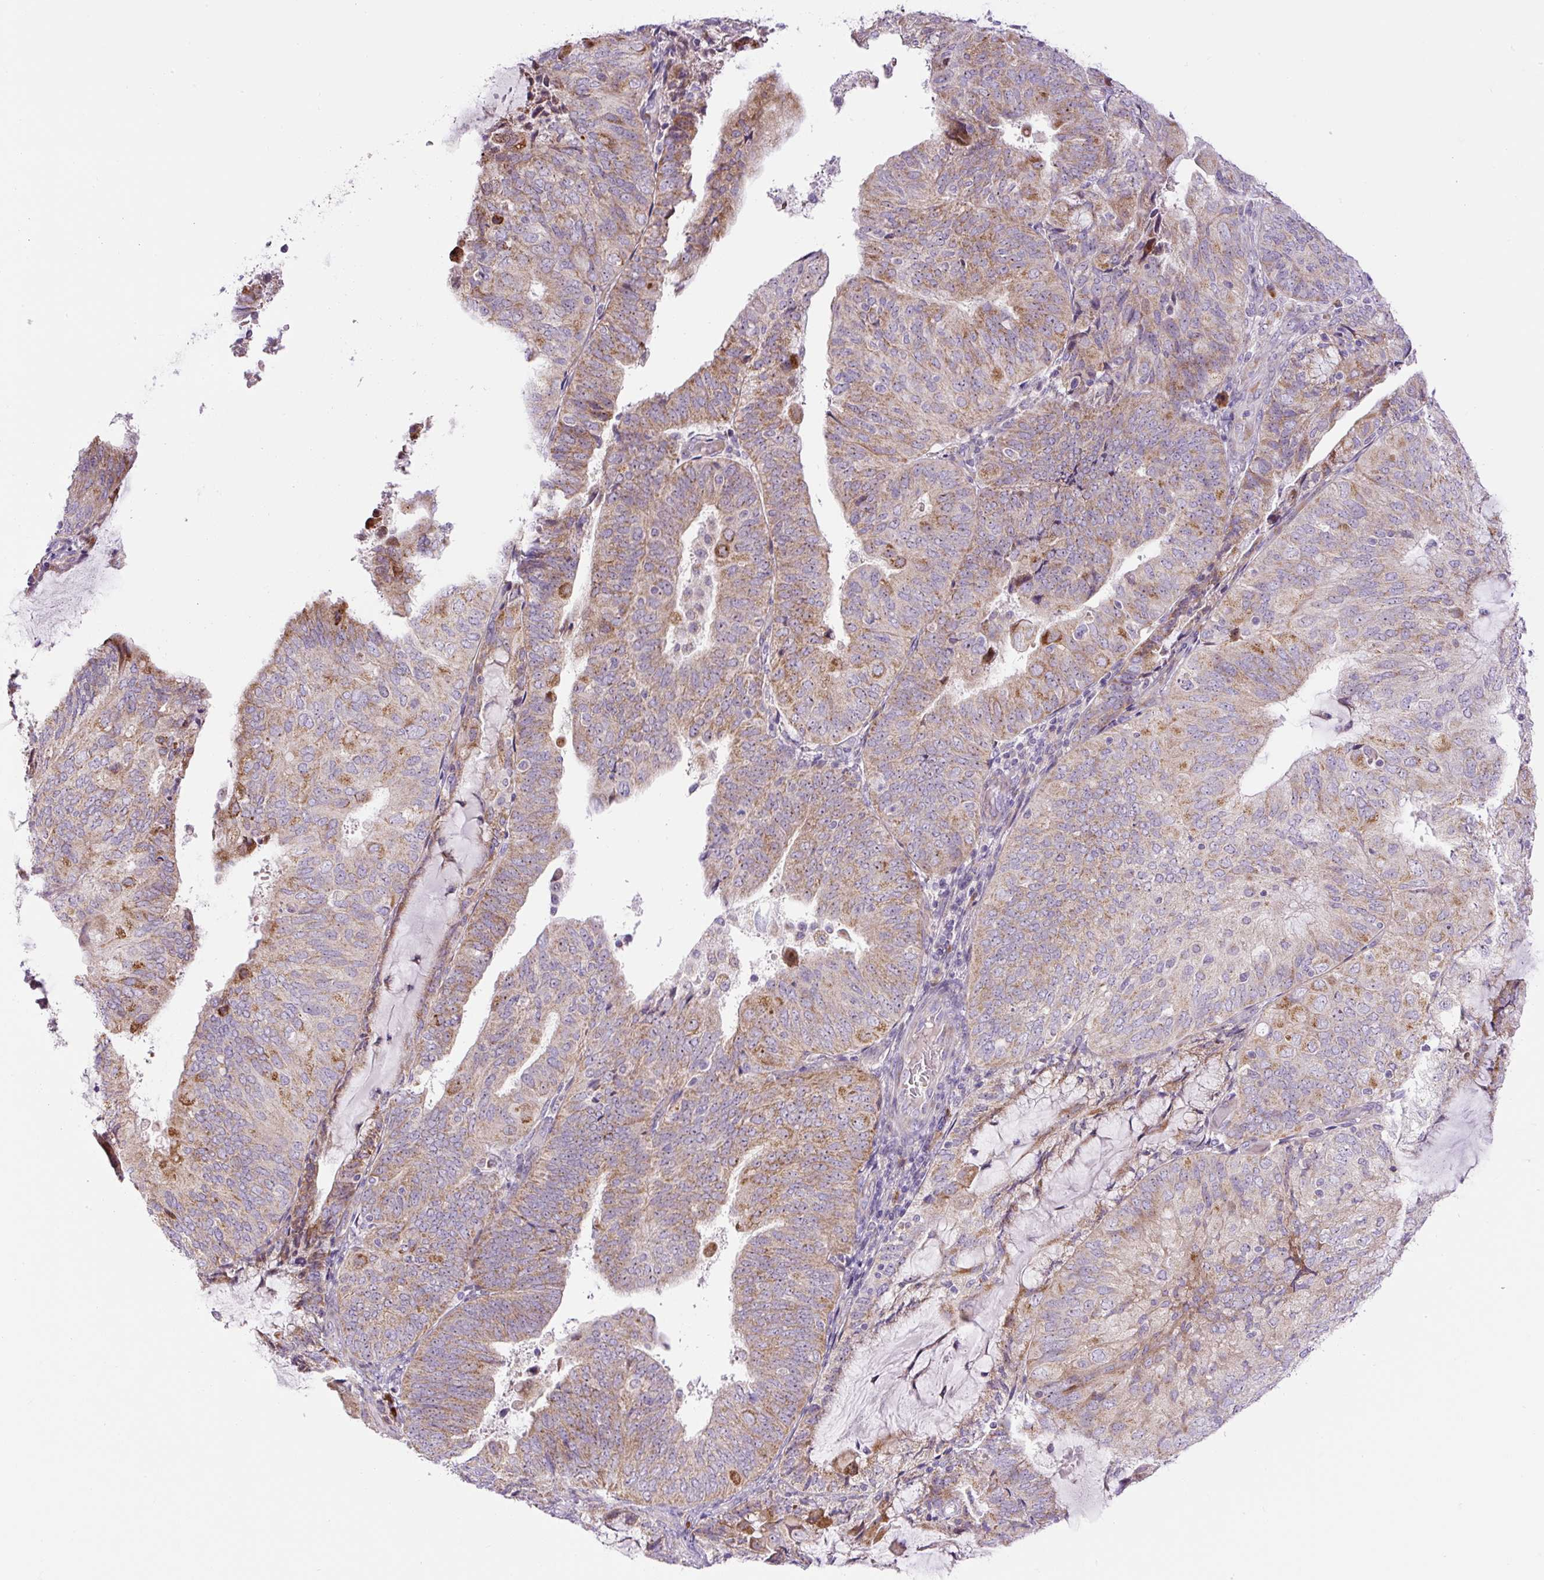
{"staining": {"intensity": "moderate", "quantity": "25%-75%", "location": "cytoplasmic/membranous"}, "tissue": "endometrial cancer", "cell_type": "Tumor cells", "image_type": "cancer", "snomed": [{"axis": "morphology", "description": "Adenocarcinoma, NOS"}, {"axis": "topography", "description": "Endometrium"}], "caption": "This is a histology image of immunohistochemistry (IHC) staining of endometrial cancer, which shows moderate staining in the cytoplasmic/membranous of tumor cells.", "gene": "ZNF596", "patient": {"sex": "female", "age": 81}}